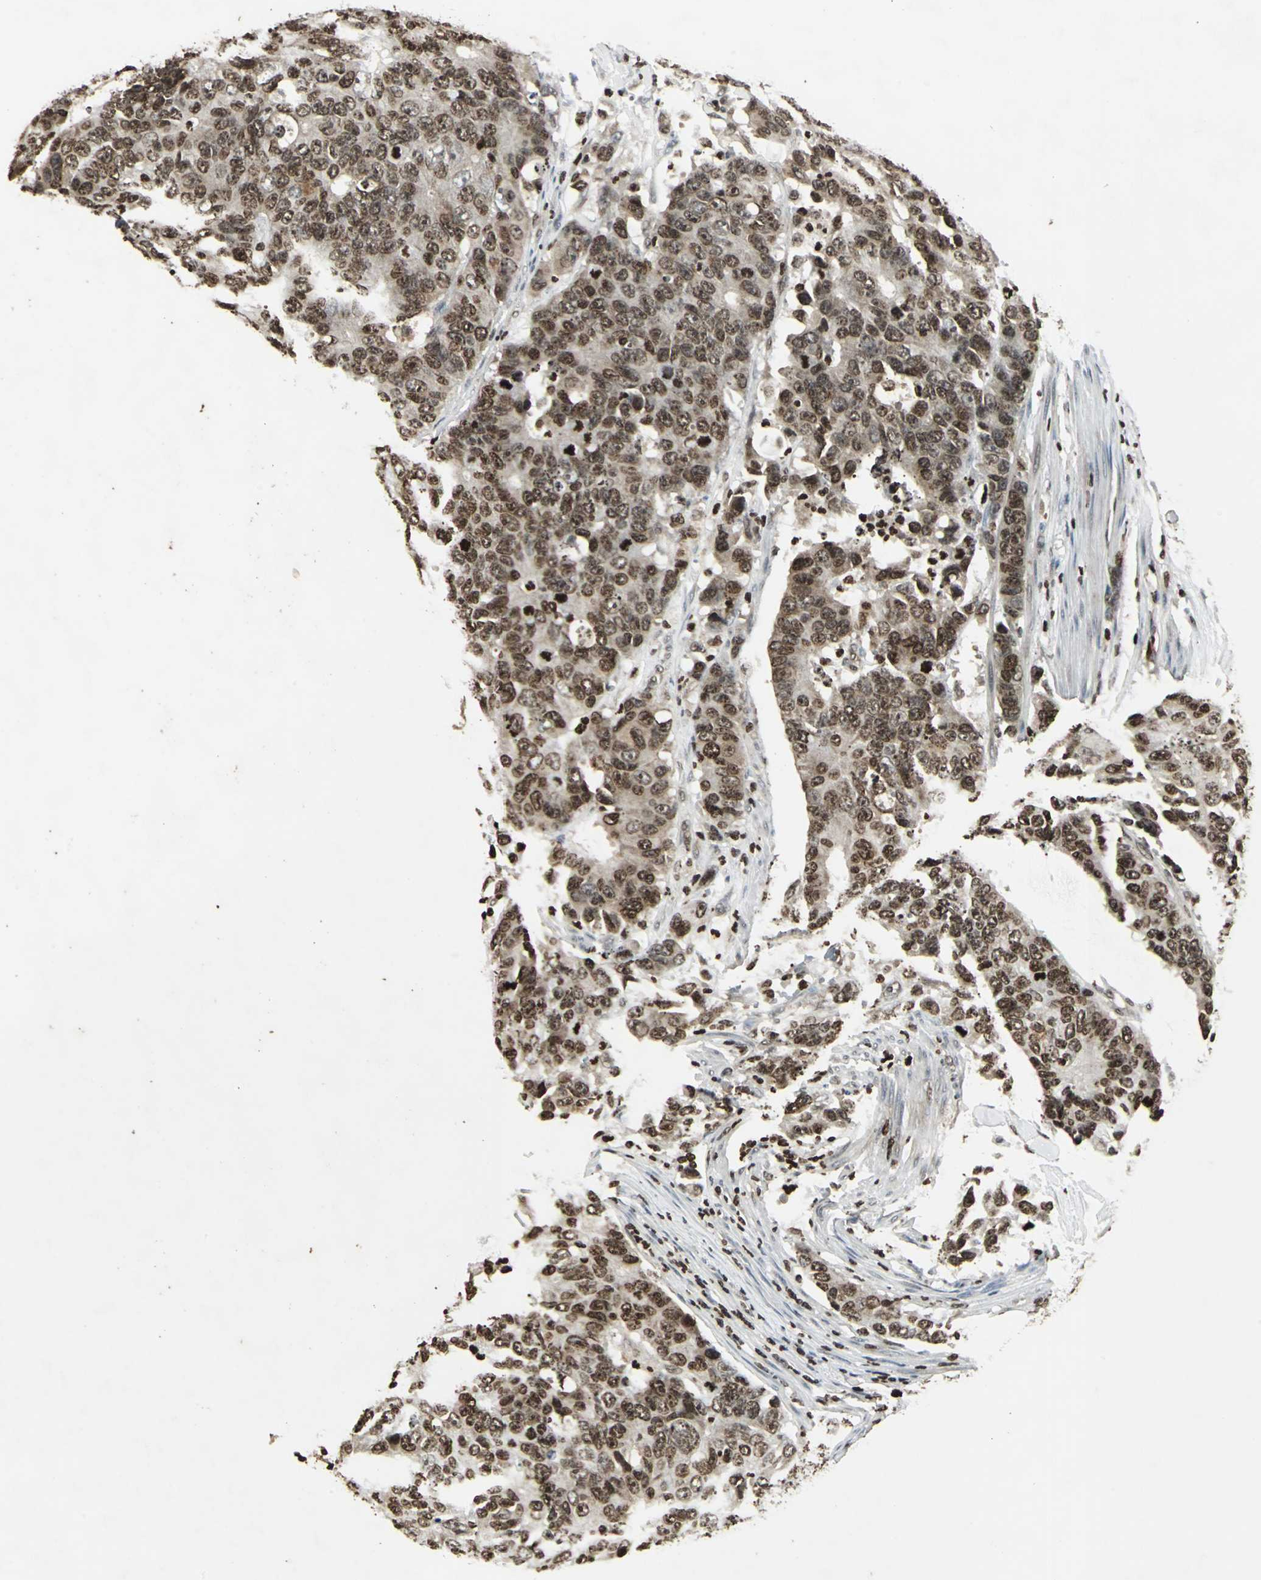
{"staining": {"intensity": "moderate", "quantity": ">75%", "location": "cytoplasmic/membranous,nuclear"}, "tissue": "colorectal cancer", "cell_type": "Tumor cells", "image_type": "cancer", "snomed": [{"axis": "morphology", "description": "Adenocarcinoma, NOS"}, {"axis": "topography", "description": "Colon"}], "caption": "Immunohistochemical staining of colorectal cancer (adenocarcinoma) displays medium levels of moderate cytoplasmic/membranous and nuclear protein positivity in about >75% of tumor cells.", "gene": "AHR", "patient": {"sex": "female", "age": 86}}